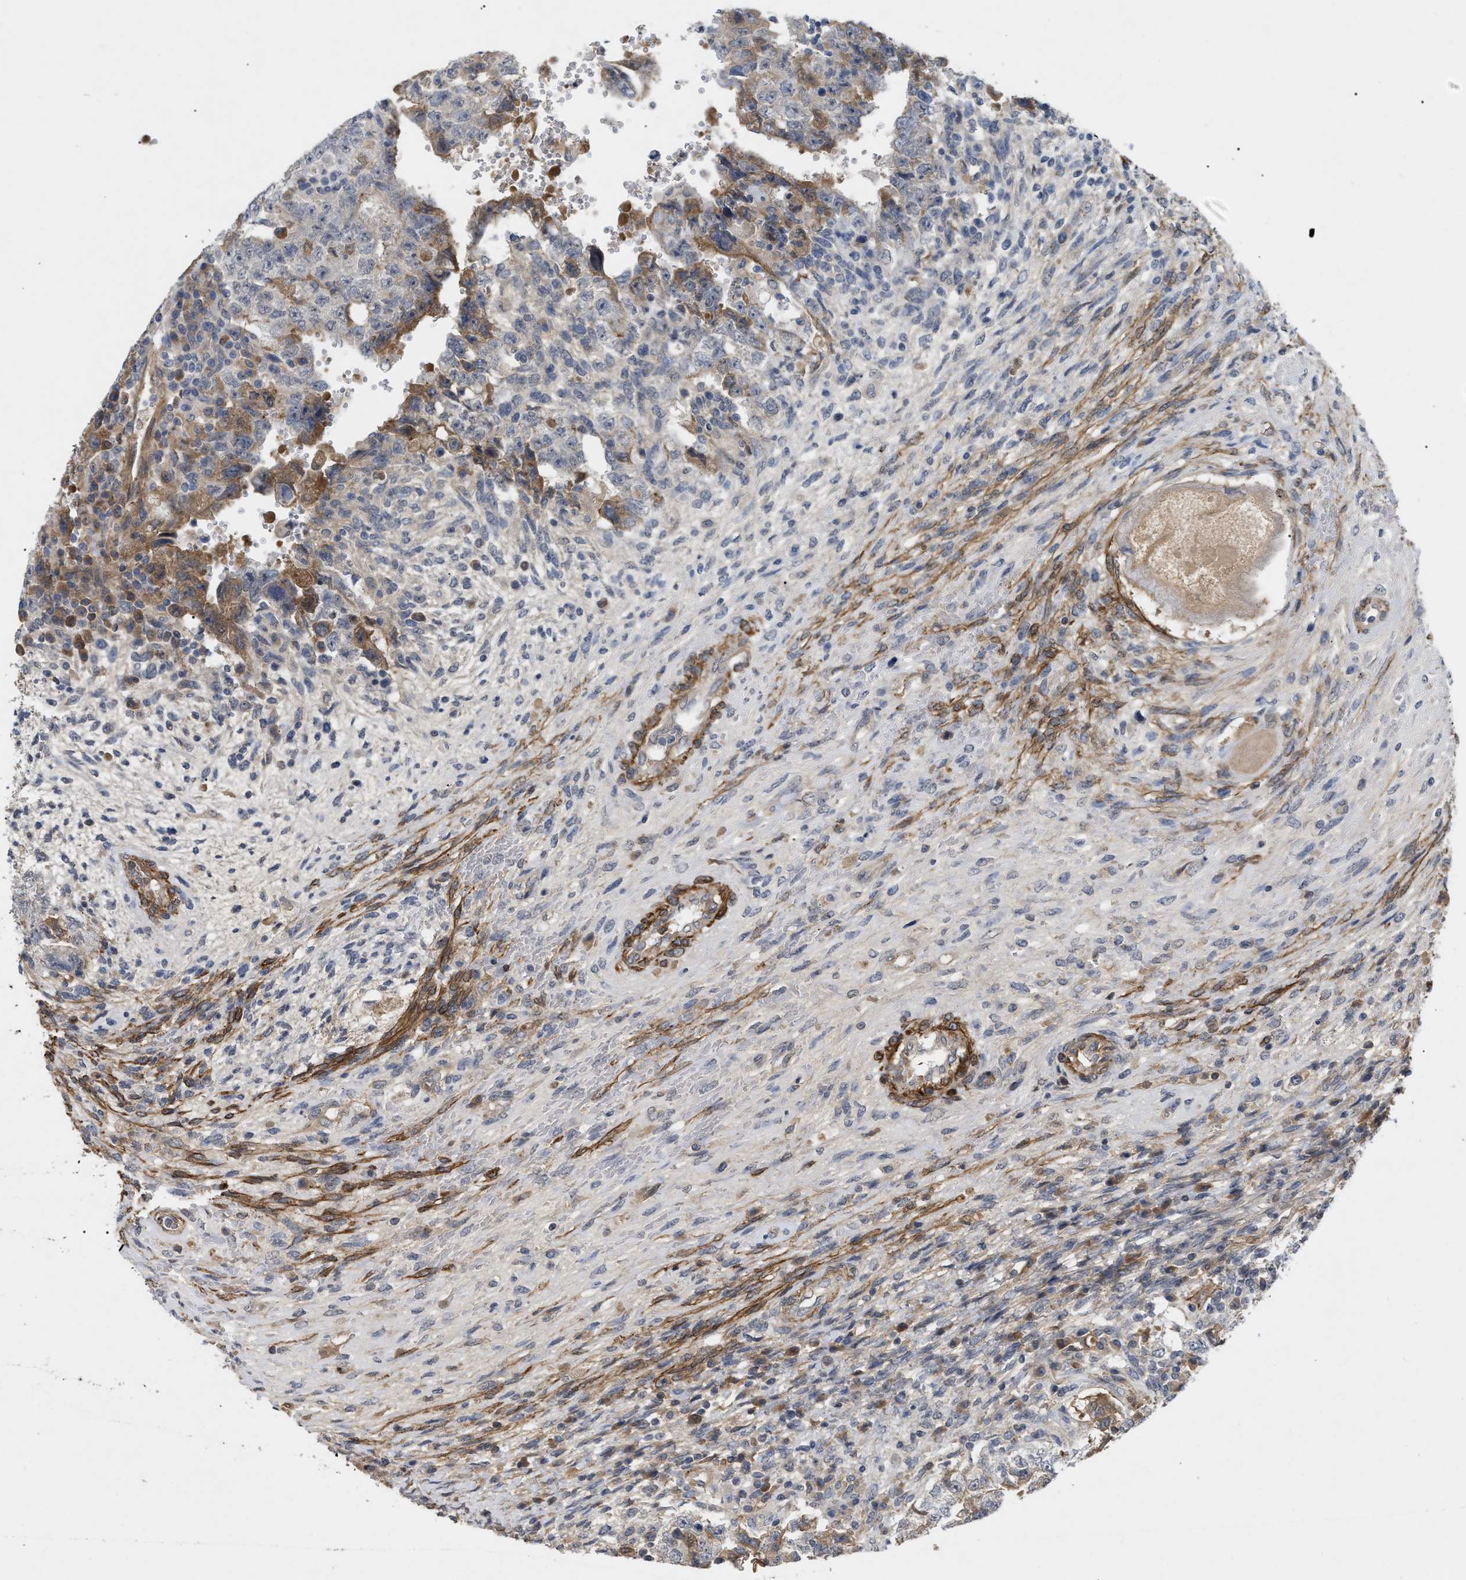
{"staining": {"intensity": "moderate", "quantity": "25%-75%", "location": "cytoplasmic/membranous"}, "tissue": "testis cancer", "cell_type": "Tumor cells", "image_type": "cancer", "snomed": [{"axis": "morphology", "description": "Carcinoma, Embryonal, NOS"}, {"axis": "topography", "description": "Testis"}], "caption": "This is an image of immunohistochemistry staining of testis embryonal carcinoma, which shows moderate staining in the cytoplasmic/membranous of tumor cells.", "gene": "ST6GALNAC6", "patient": {"sex": "male", "age": 26}}